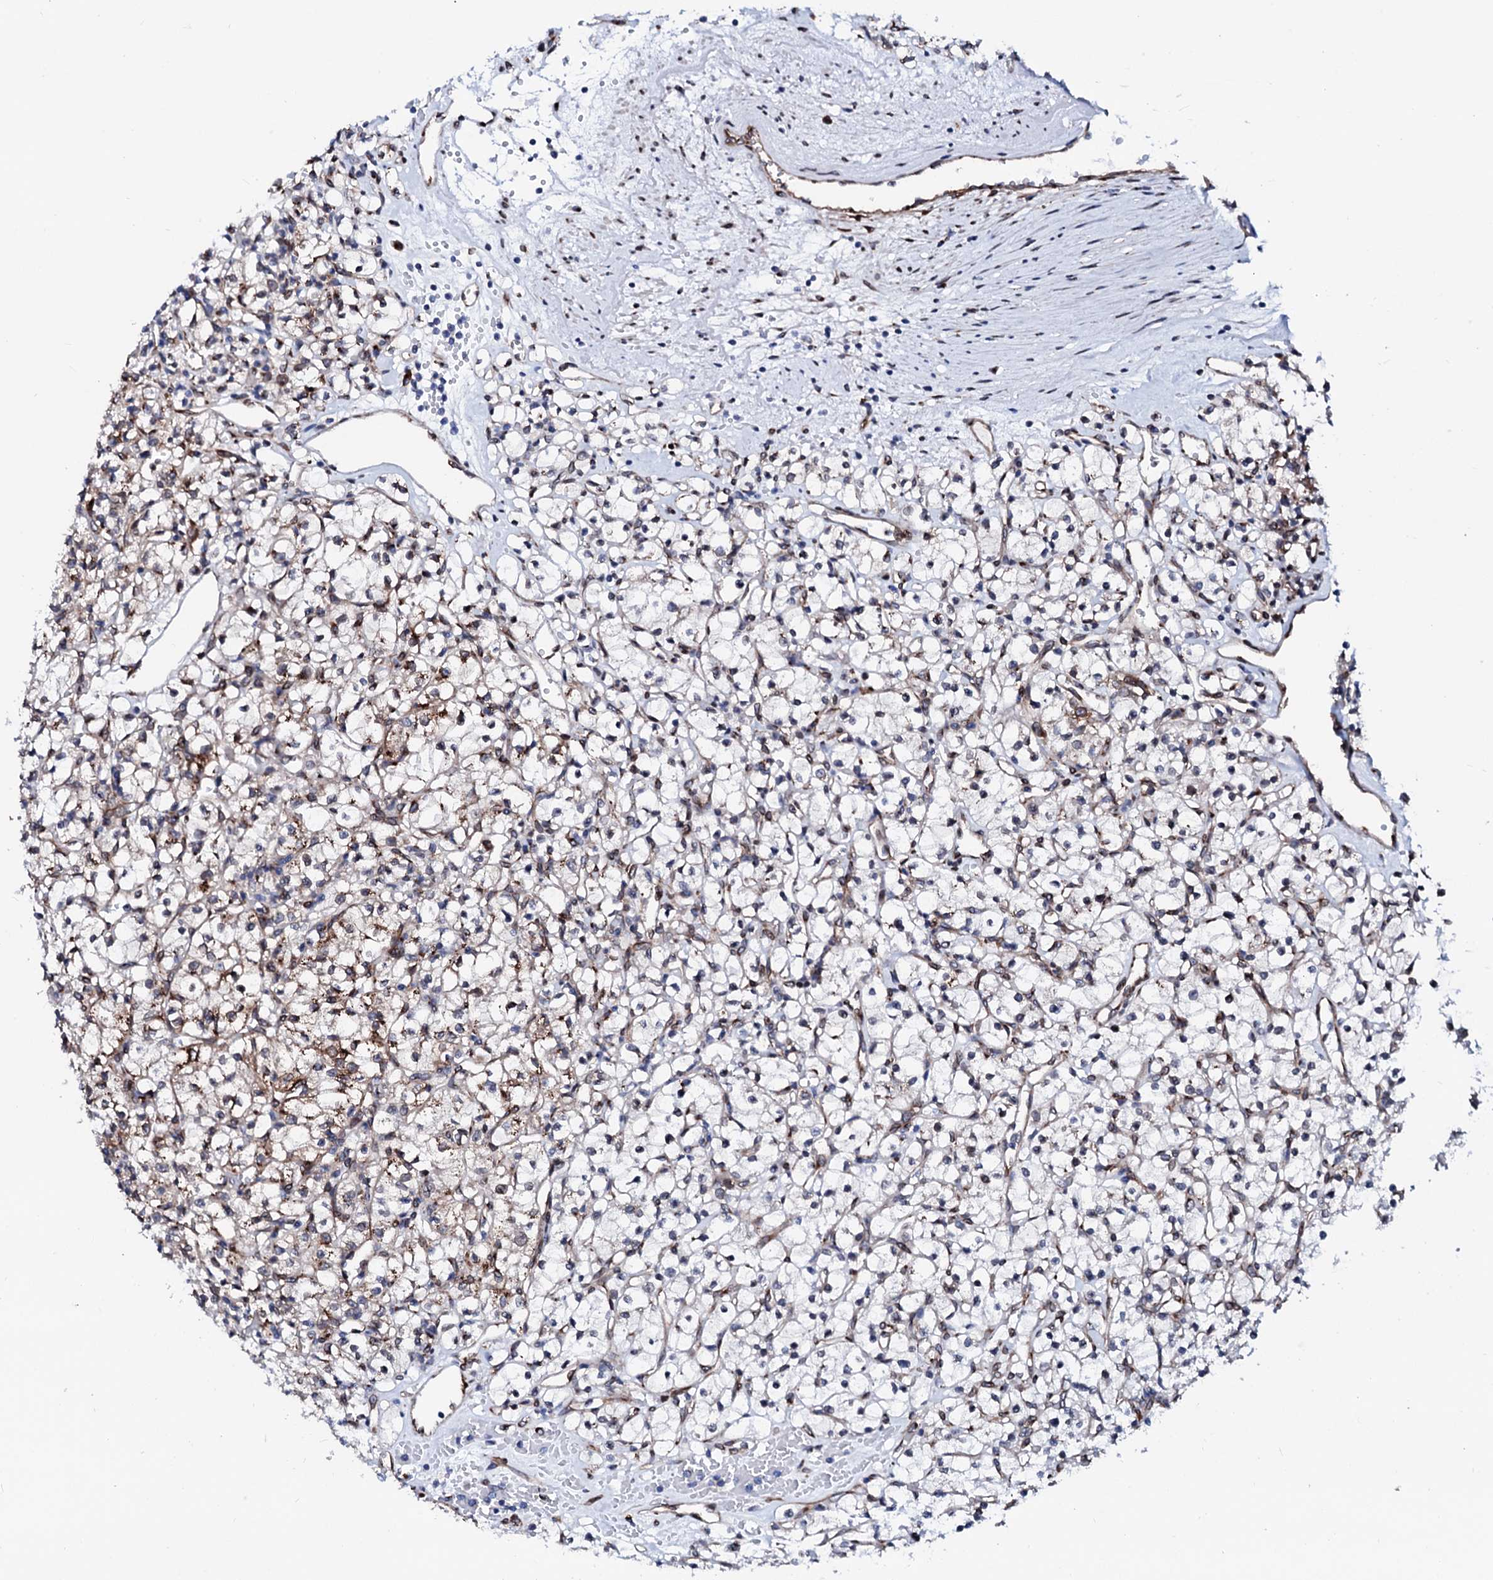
{"staining": {"intensity": "weak", "quantity": "25%-75%", "location": "cytoplasmic/membranous"}, "tissue": "renal cancer", "cell_type": "Tumor cells", "image_type": "cancer", "snomed": [{"axis": "morphology", "description": "Adenocarcinoma, NOS"}, {"axis": "topography", "description": "Kidney"}], "caption": "Immunohistochemical staining of human renal cancer (adenocarcinoma) demonstrates weak cytoplasmic/membranous protein positivity in about 25%-75% of tumor cells.", "gene": "TMCO3", "patient": {"sex": "female", "age": 59}}